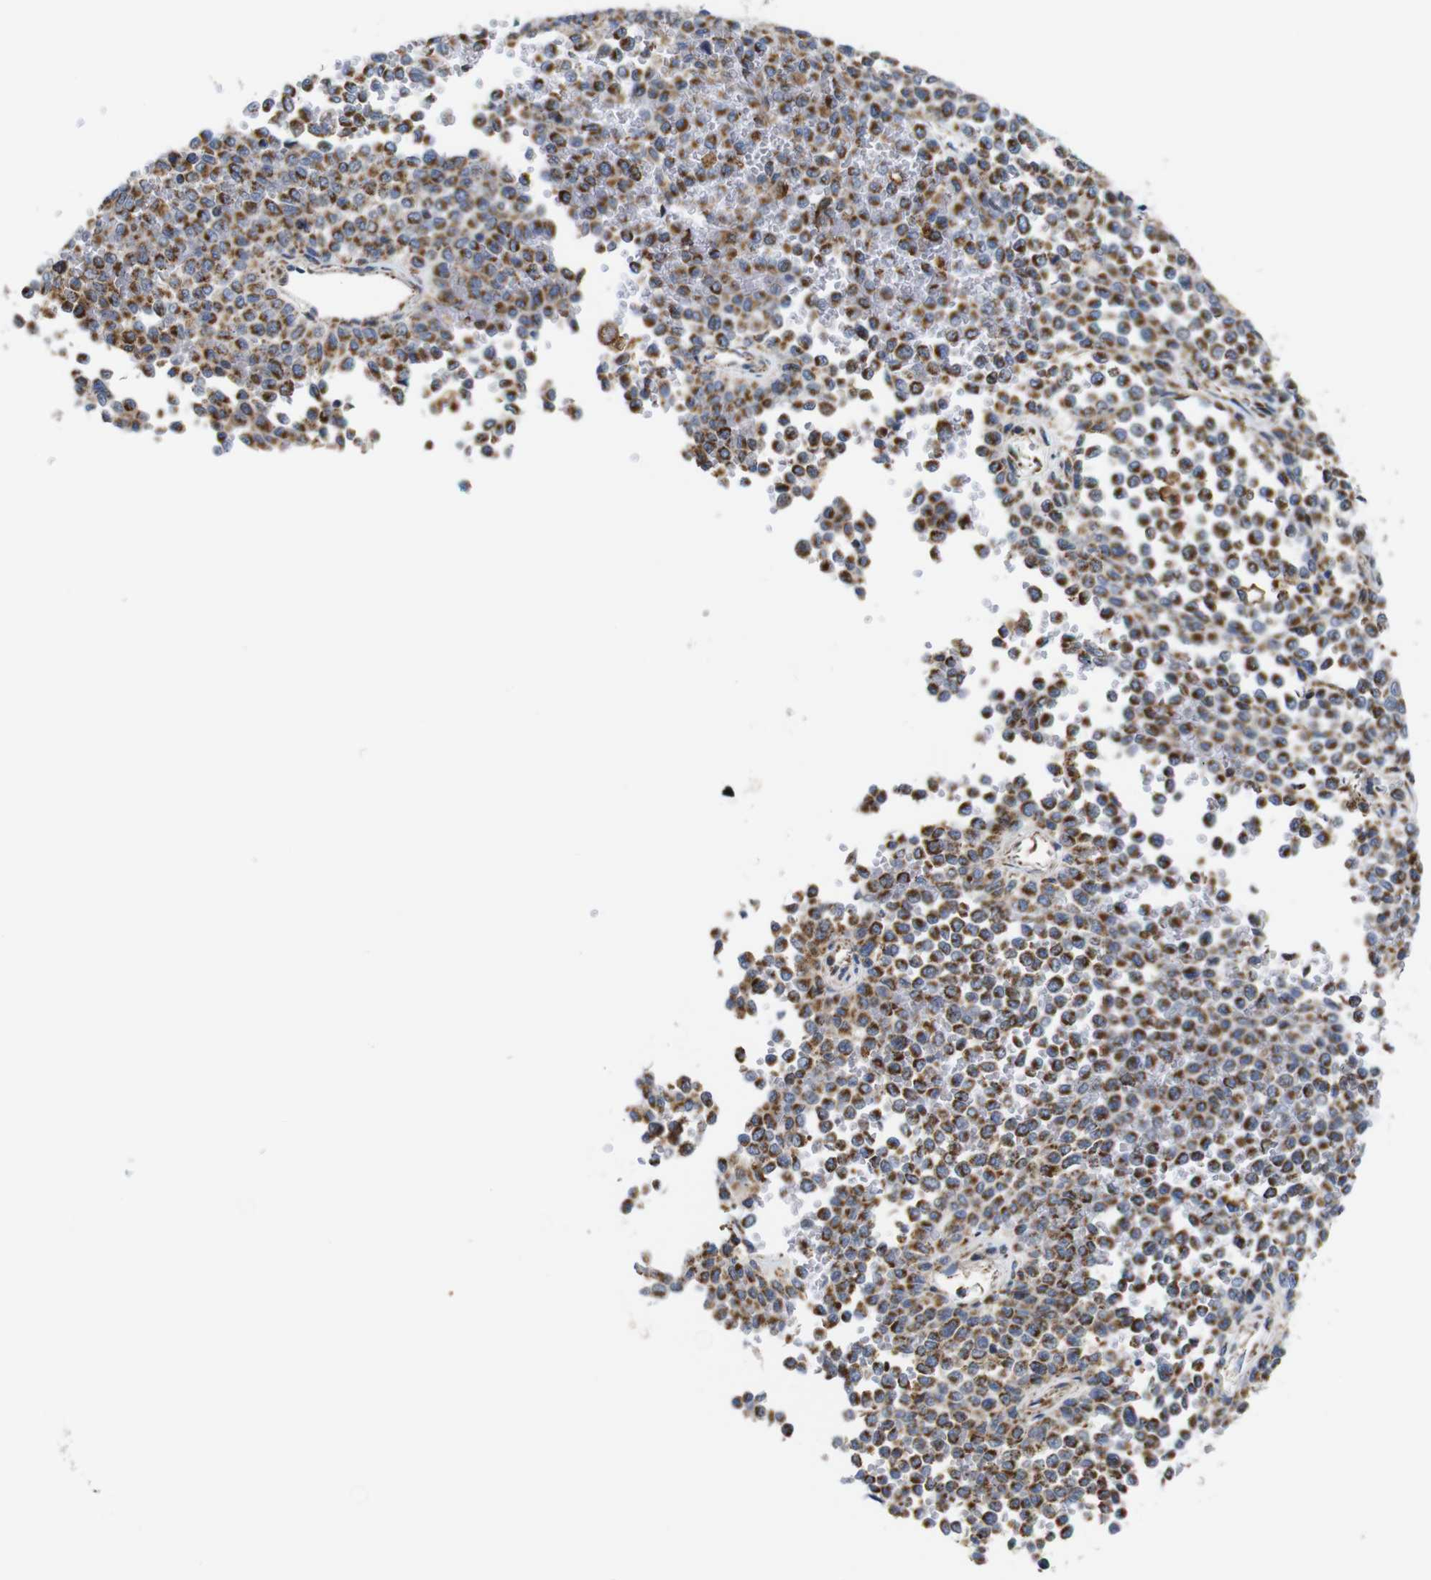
{"staining": {"intensity": "strong", "quantity": ">75%", "location": "cytoplasmic/membranous"}, "tissue": "melanoma", "cell_type": "Tumor cells", "image_type": "cancer", "snomed": [{"axis": "morphology", "description": "Malignant melanoma, Metastatic site"}, {"axis": "topography", "description": "Pancreas"}], "caption": "Melanoma stained with a brown dye displays strong cytoplasmic/membranous positive expression in about >75% of tumor cells.", "gene": "FAM171B", "patient": {"sex": "female", "age": 30}}